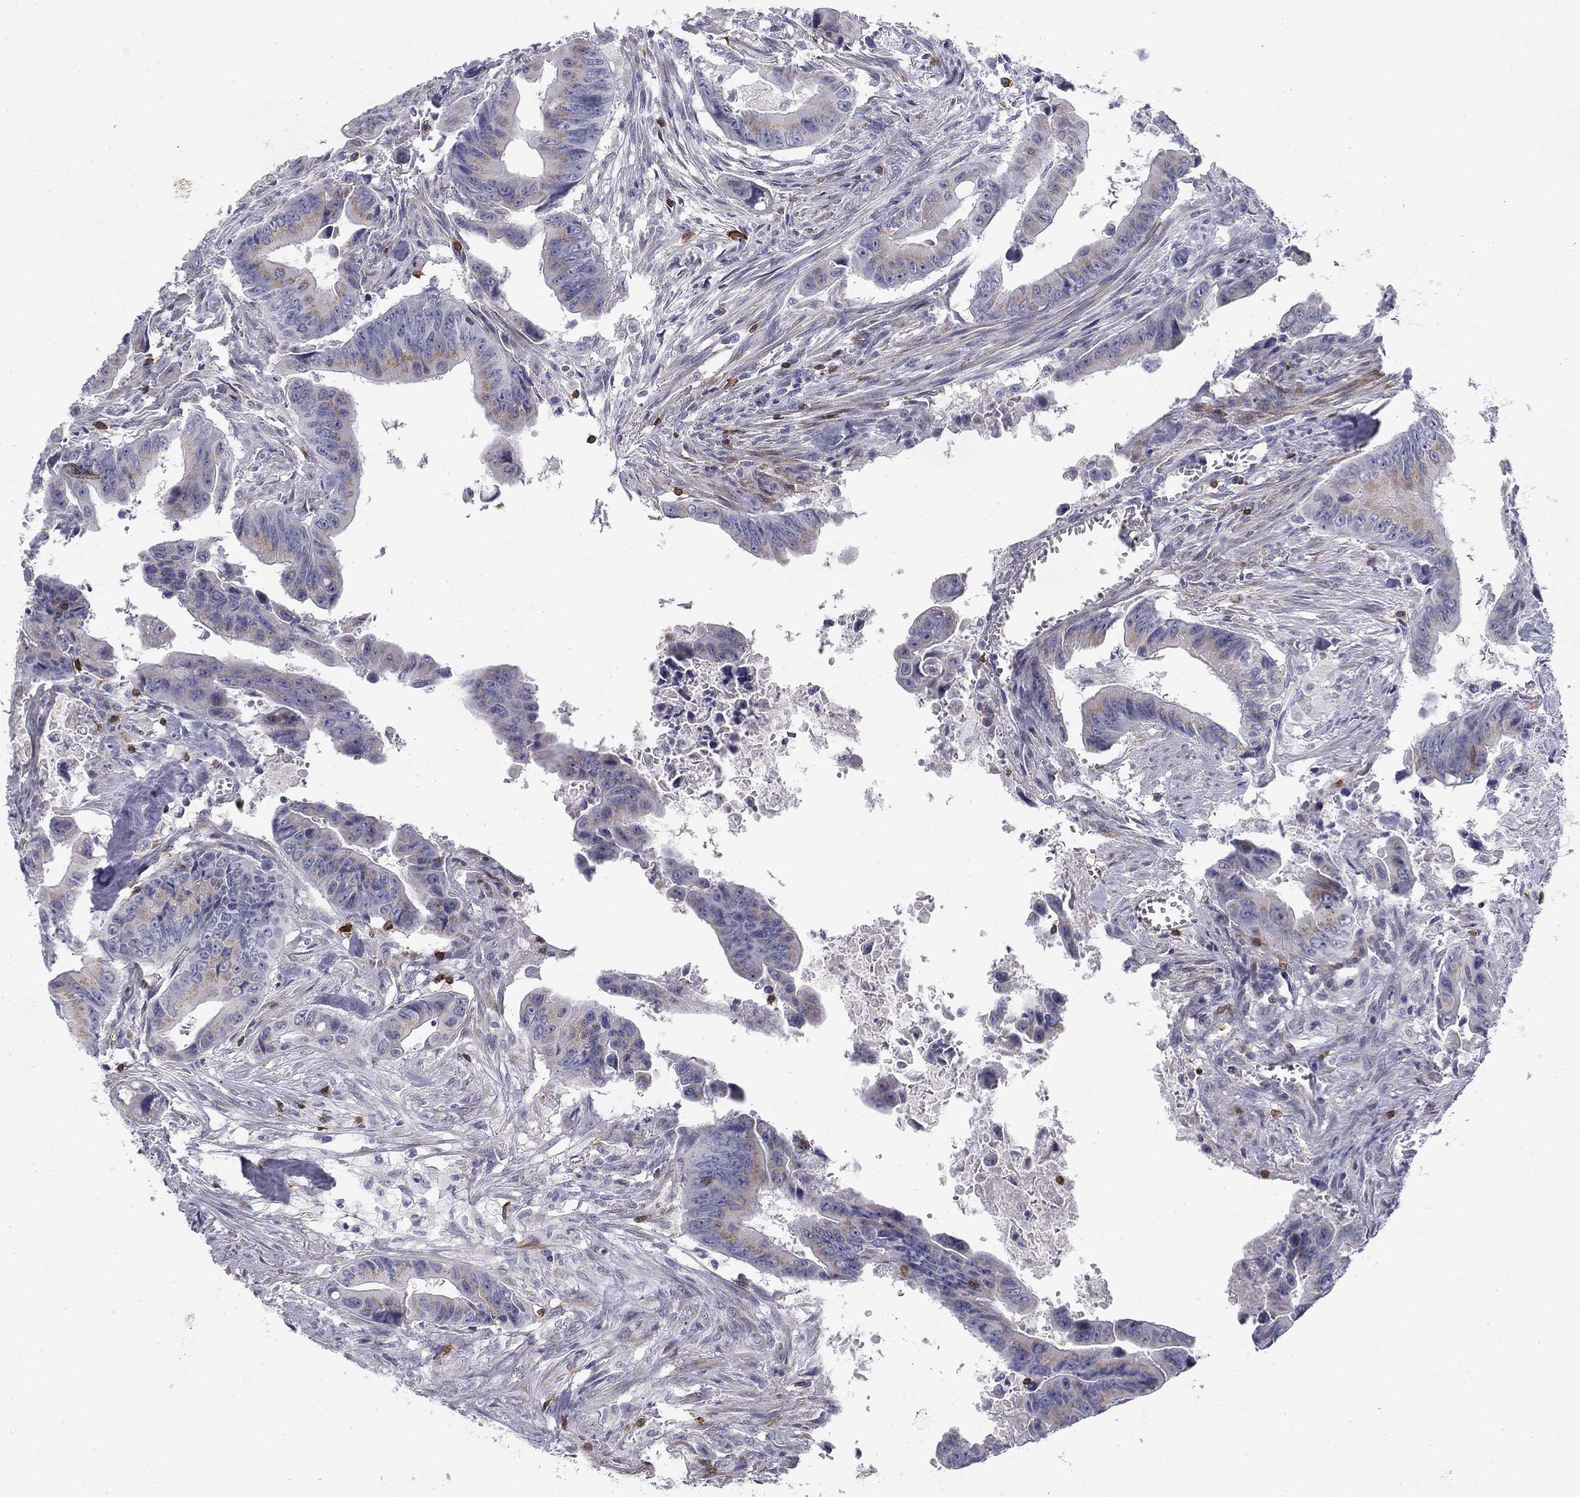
{"staining": {"intensity": "weak", "quantity": "<25%", "location": "cytoplasmic/membranous"}, "tissue": "colorectal cancer", "cell_type": "Tumor cells", "image_type": "cancer", "snomed": [{"axis": "morphology", "description": "Adenocarcinoma, NOS"}, {"axis": "topography", "description": "Colon"}], "caption": "Immunohistochemistry (IHC) micrograph of human colorectal cancer stained for a protein (brown), which demonstrates no positivity in tumor cells.", "gene": "TRAT1", "patient": {"sex": "female", "age": 87}}